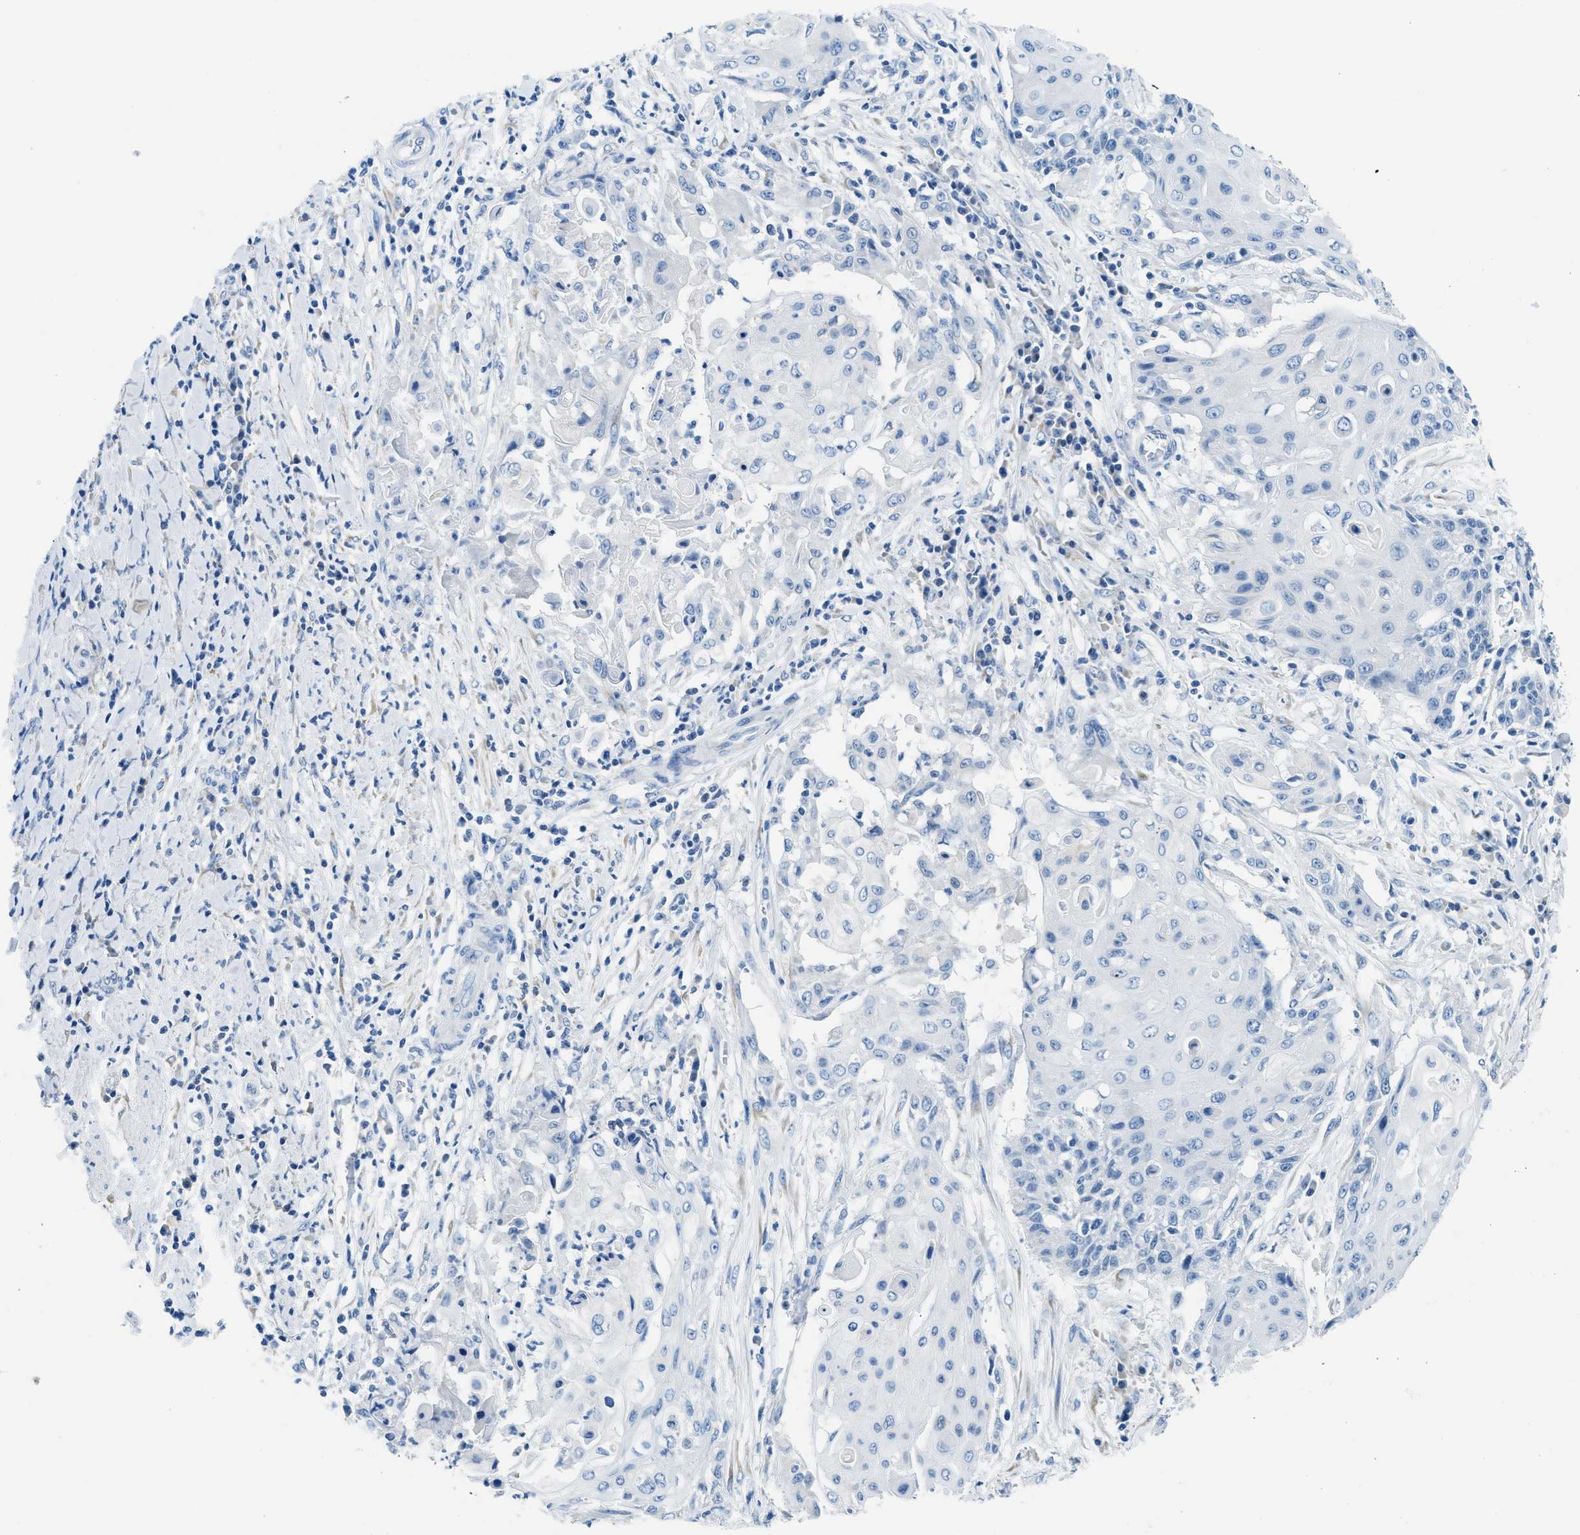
{"staining": {"intensity": "negative", "quantity": "none", "location": "none"}, "tissue": "cervical cancer", "cell_type": "Tumor cells", "image_type": "cancer", "snomed": [{"axis": "morphology", "description": "Squamous cell carcinoma, NOS"}, {"axis": "topography", "description": "Cervix"}], "caption": "This is an IHC micrograph of cervical squamous cell carcinoma. There is no staining in tumor cells.", "gene": "CLDN18", "patient": {"sex": "female", "age": 39}}